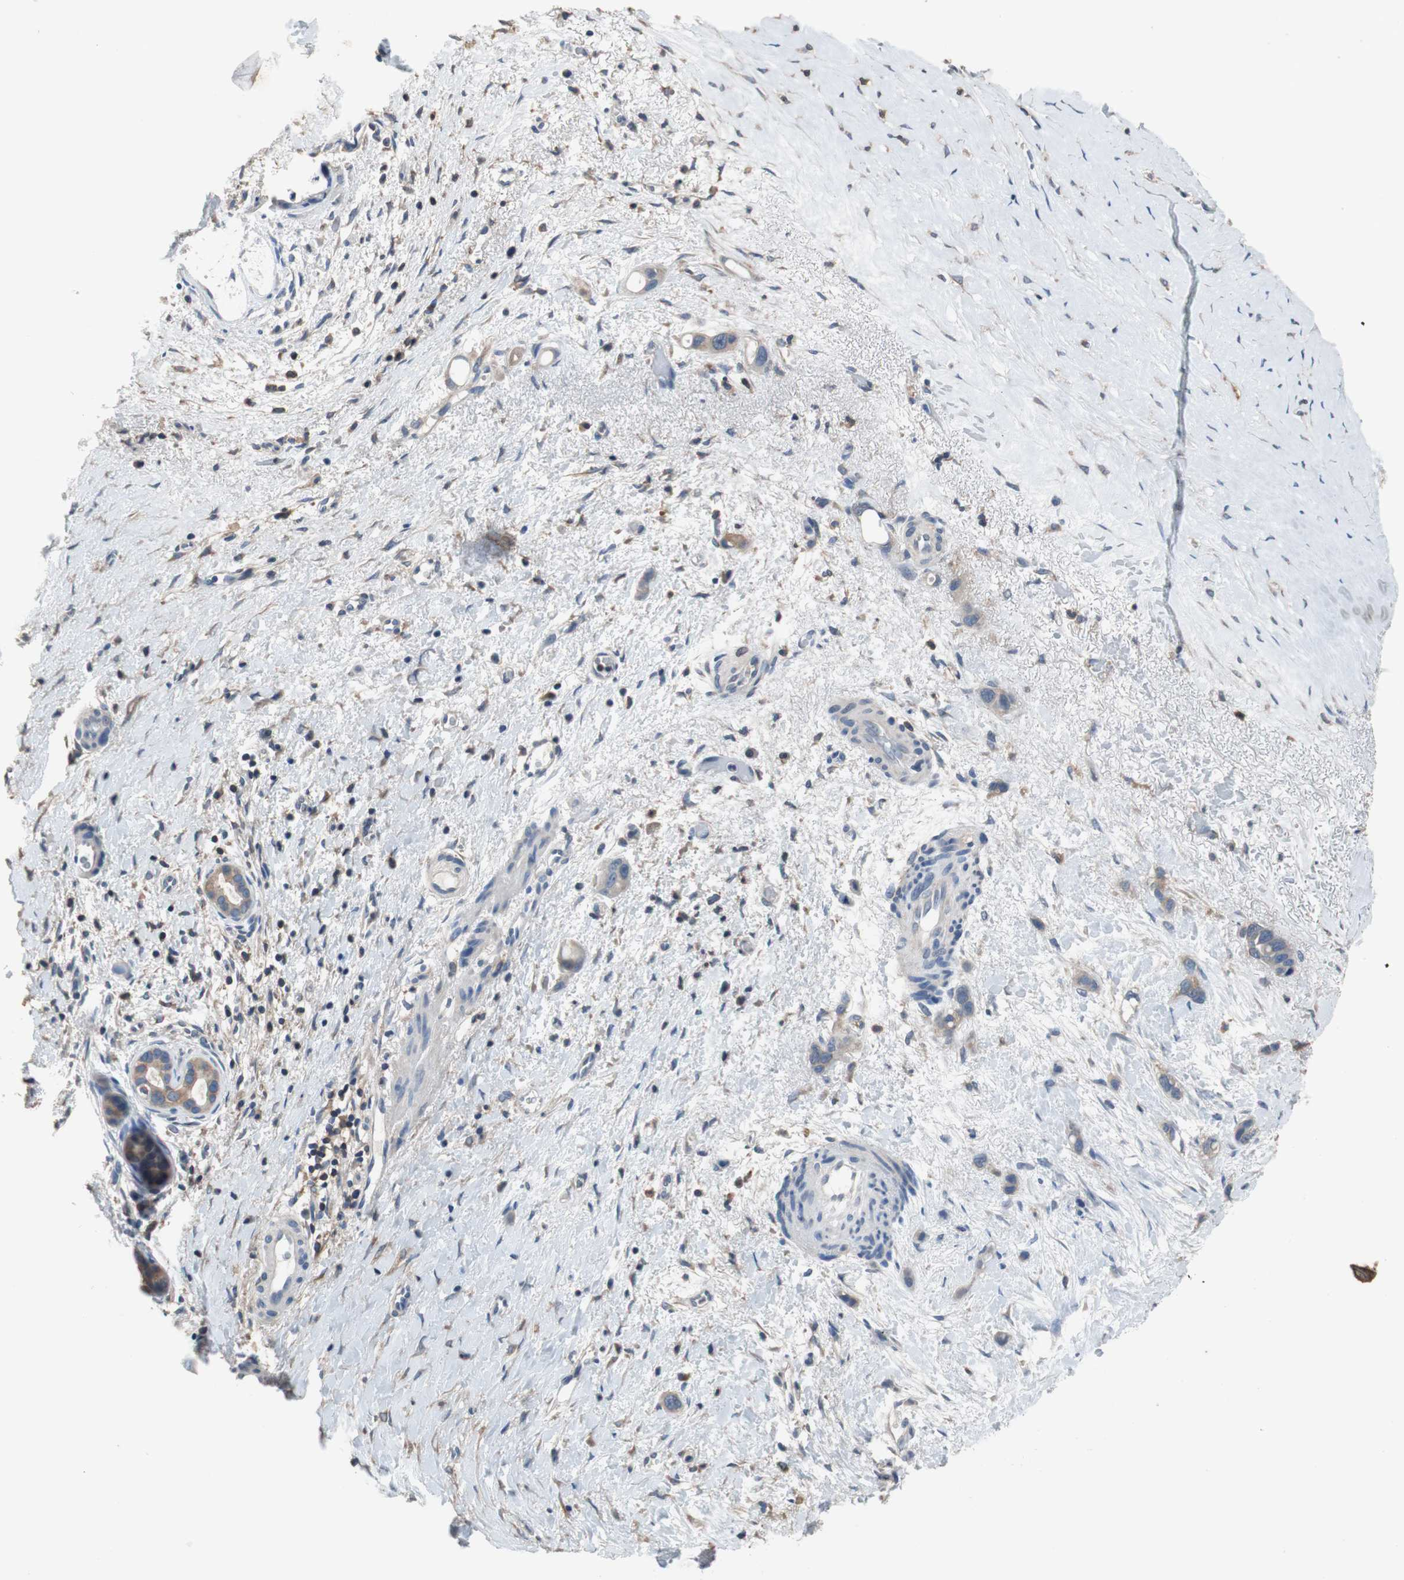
{"staining": {"intensity": "weak", "quantity": ">75%", "location": "cytoplasmic/membranous"}, "tissue": "liver cancer", "cell_type": "Tumor cells", "image_type": "cancer", "snomed": [{"axis": "morphology", "description": "Cholangiocarcinoma"}, {"axis": "topography", "description": "Liver"}], "caption": "The immunohistochemical stain highlights weak cytoplasmic/membranous positivity in tumor cells of cholangiocarcinoma (liver) tissue. (DAB (3,3'-diaminobenzidine) IHC, brown staining for protein, blue staining for nuclei).", "gene": "PRKCA", "patient": {"sex": "female", "age": 65}}